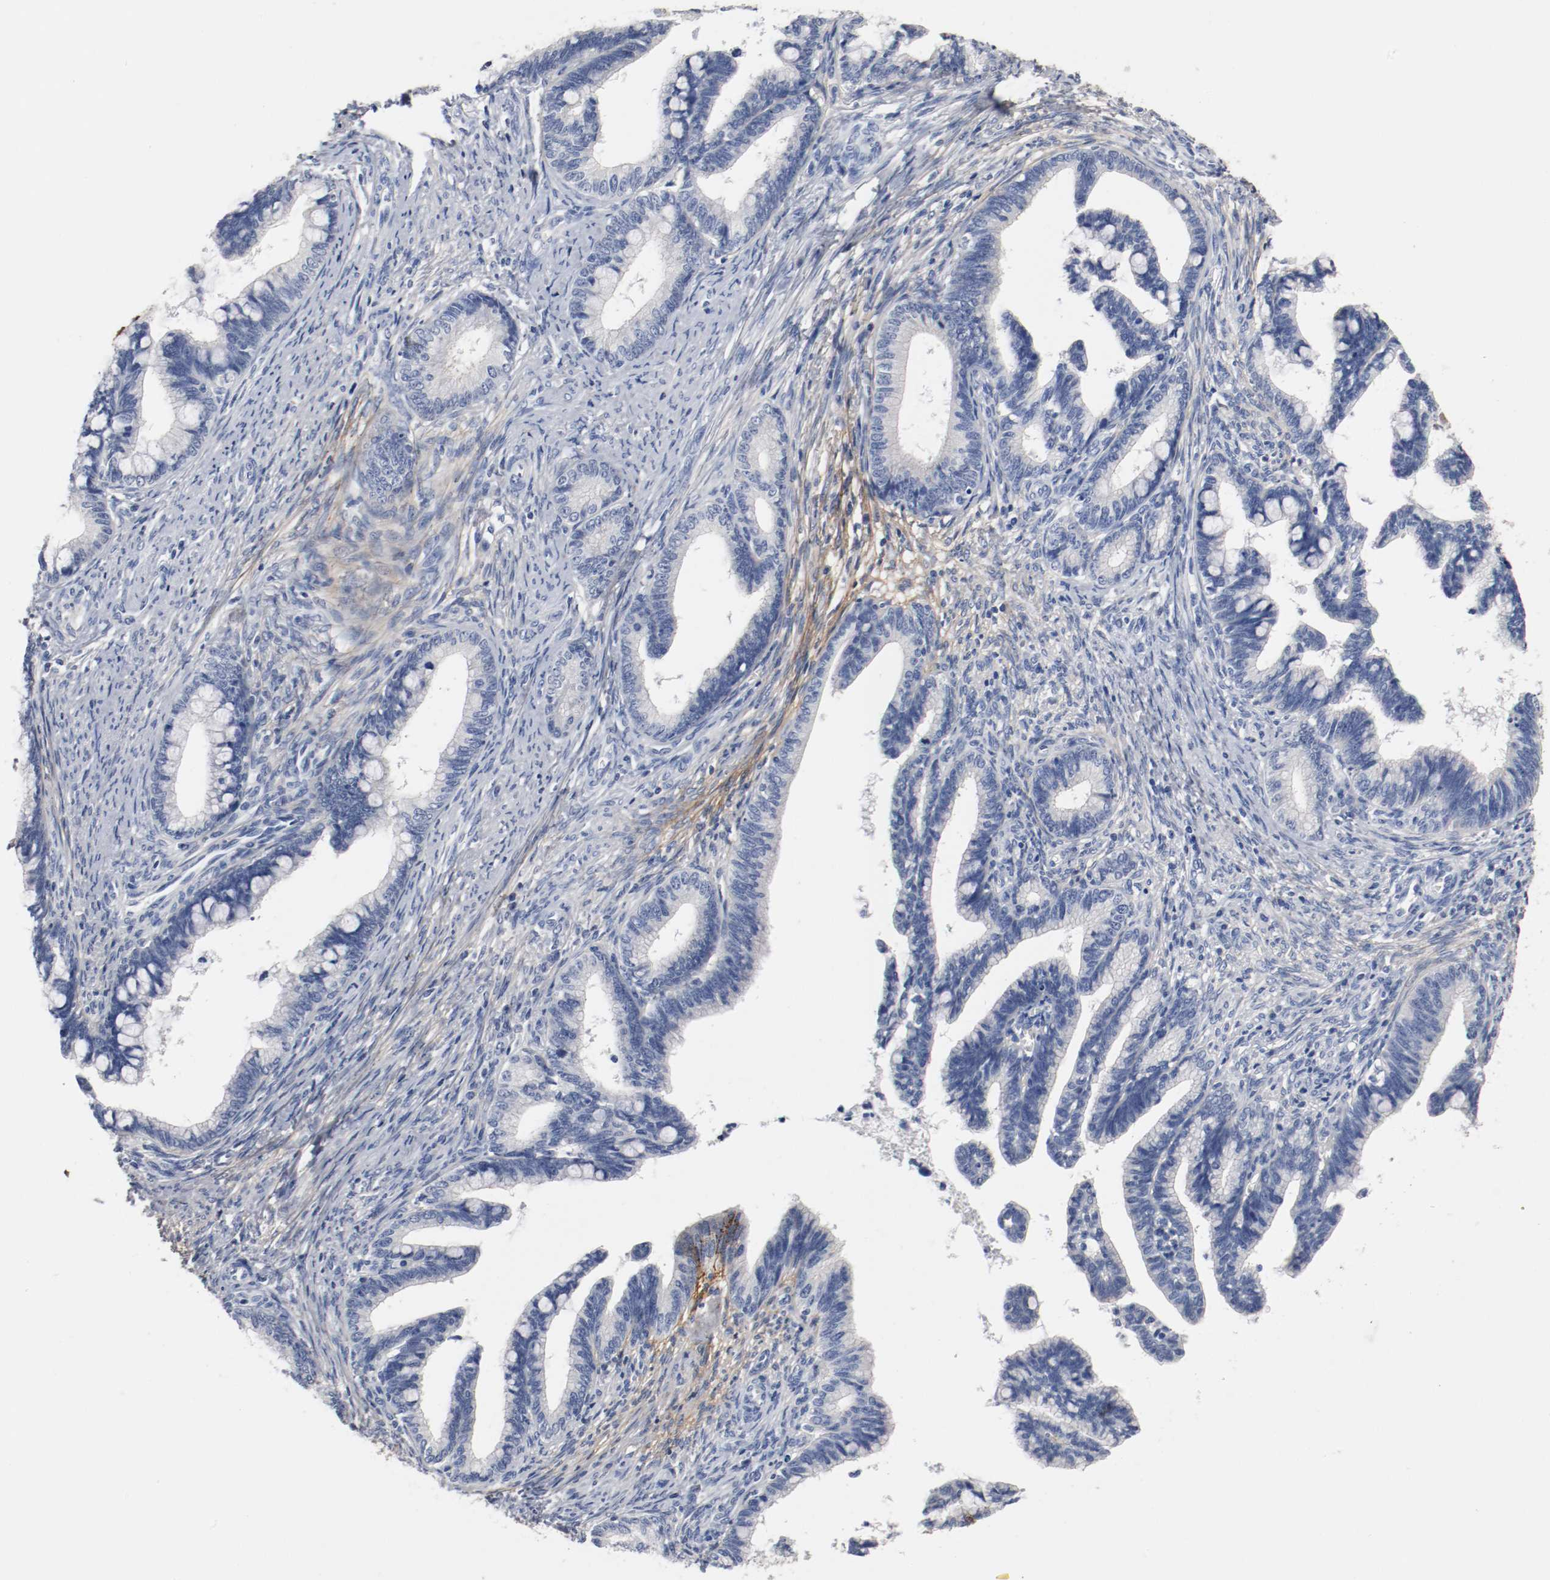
{"staining": {"intensity": "moderate", "quantity": "<25%", "location": "cytoplasmic/membranous"}, "tissue": "cervical cancer", "cell_type": "Tumor cells", "image_type": "cancer", "snomed": [{"axis": "morphology", "description": "Adenocarcinoma, NOS"}, {"axis": "topography", "description": "Cervix"}], "caption": "Moderate cytoplasmic/membranous staining is seen in approximately <25% of tumor cells in cervical cancer (adenocarcinoma). The protein is stained brown, and the nuclei are stained in blue (DAB (3,3'-diaminobenzidine) IHC with brightfield microscopy, high magnification).", "gene": "TNC", "patient": {"sex": "female", "age": 36}}